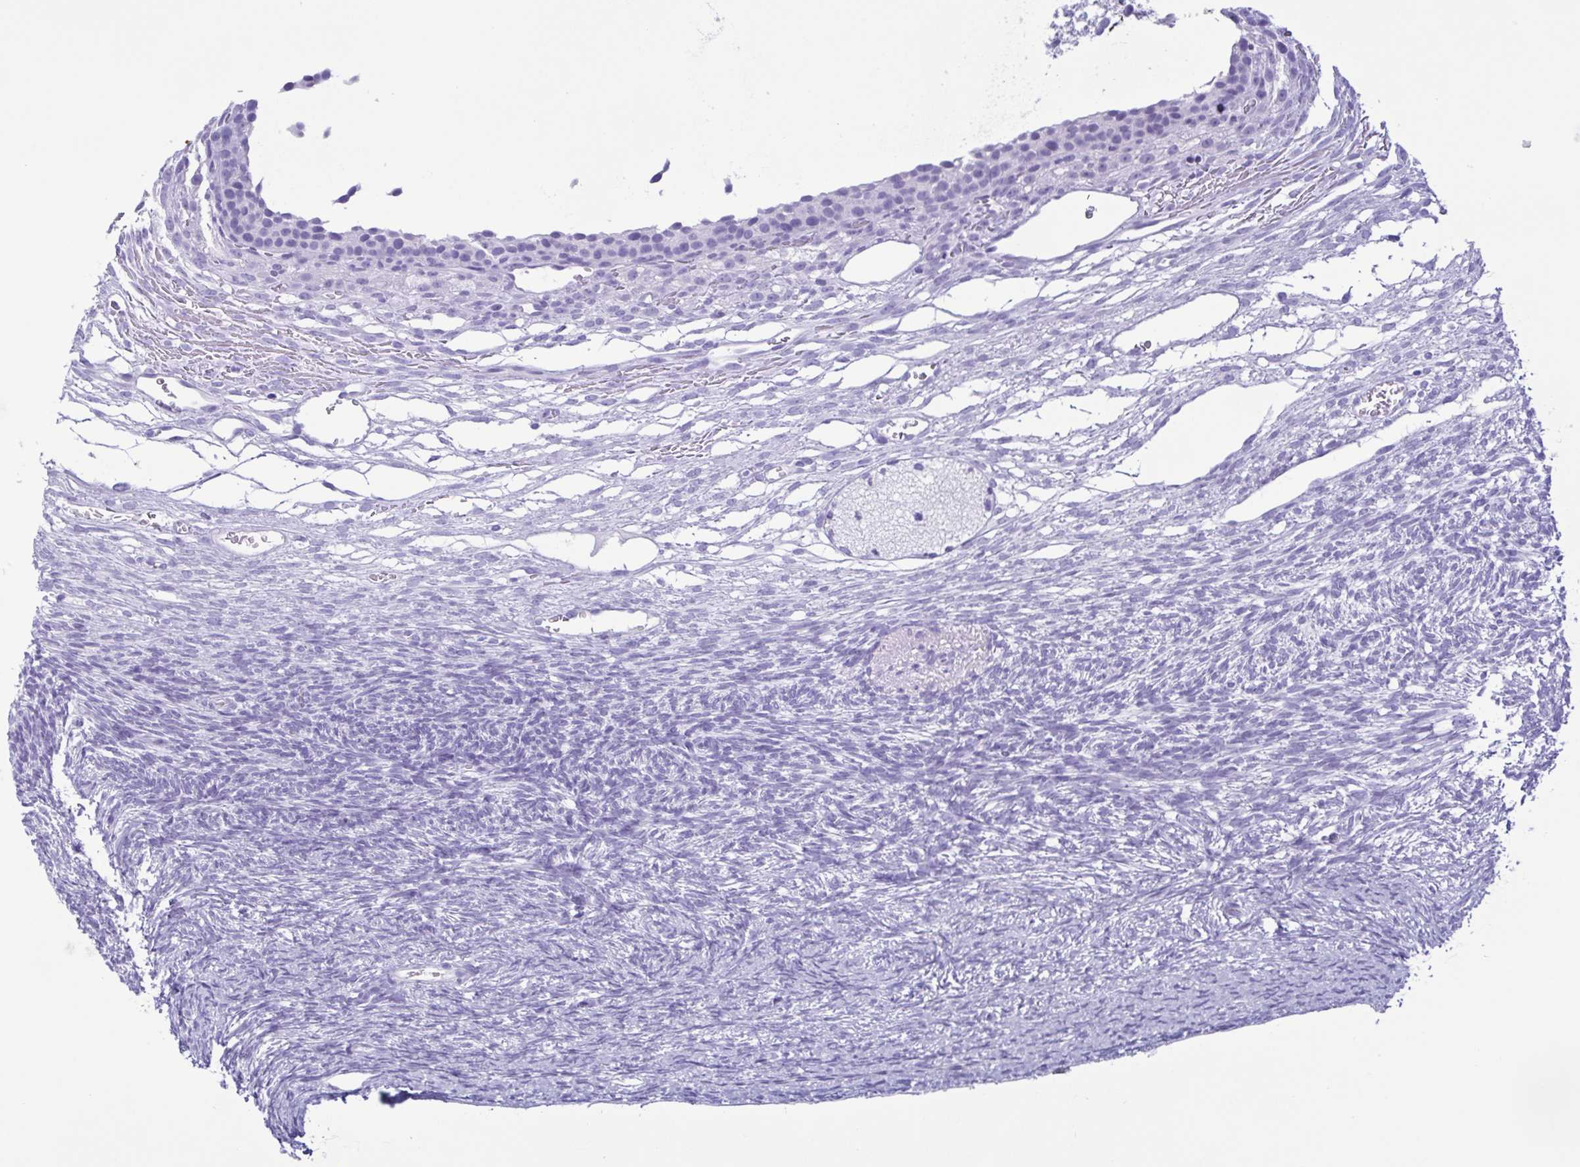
{"staining": {"intensity": "negative", "quantity": "none", "location": "none"}, "tissue": "ovary", "cell_type": "Follicle cells", "image_type": "normal", "snomed": [{"axis": "morphology", "description": "Normal tissue, NOS"}, {"axis": "topography", "description": "Ovary"}], "caption": "Micrograph shows no significant protein expression in follicle cells of unremarkable ovary. (DAB (3,3'-diaminobenzidine) immunohistochemistry, high magnification).", "gene": "LTF", "patient": {"sex": "female", "age": 34}}